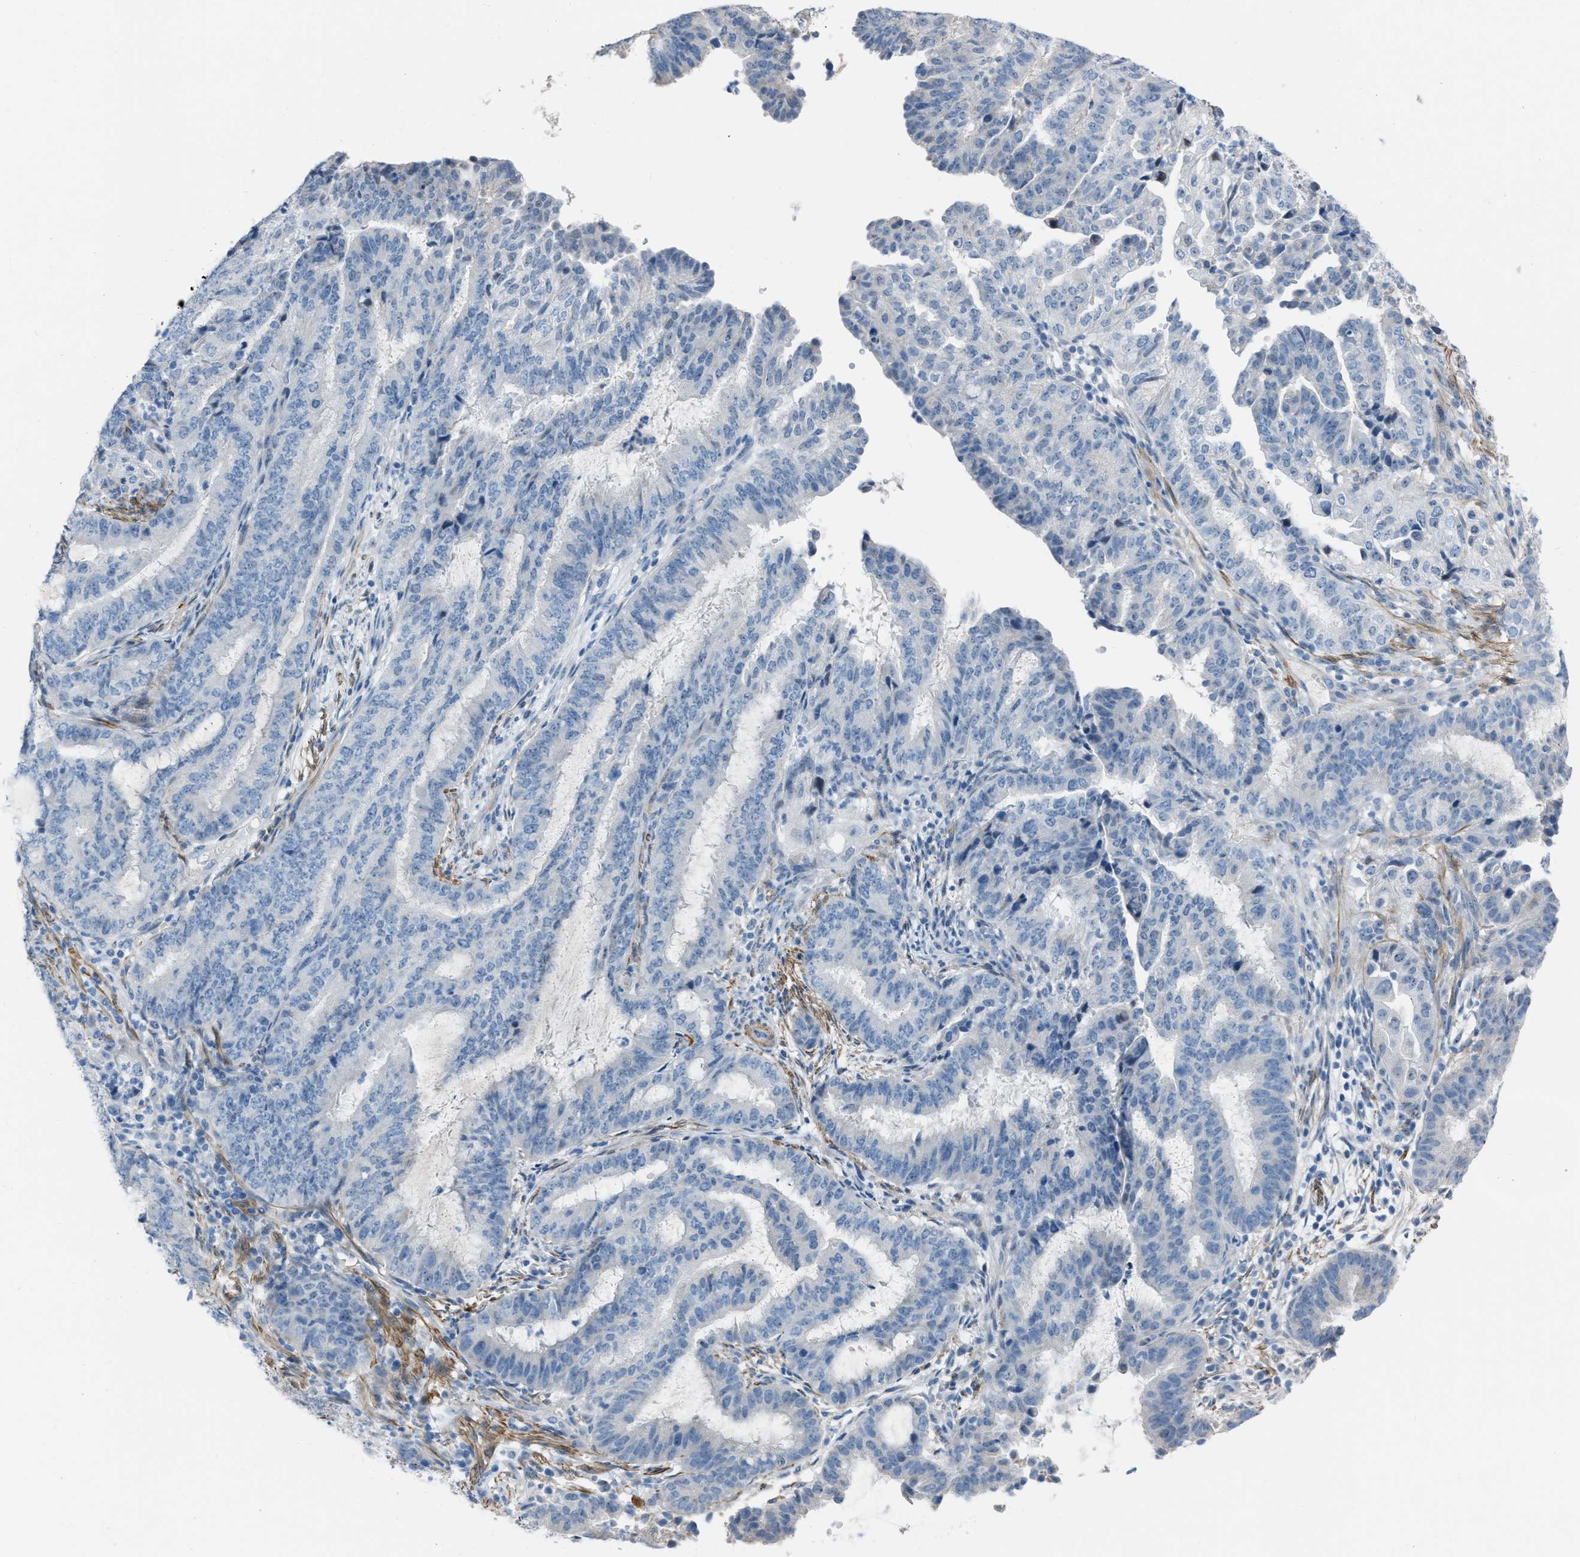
{"staining": {"intensity": "negative", "quantity": "none", "location": "none"}, "tissue": "endometrial cancer", "cell_type": "Tumor cells", "image_type": "cancer", "snomed": [{"axis": "morphology", "description": "Adenocarcinoma, NOS"}, {"axis": "topography", "description": "Endometrium"}], "caption": "Protein analysis of adenocarcinoma (endometrial) demonstrates no significant expression in tumor cells.", "gene": "SPATC1L", "patient": {"sex": "female", "age": 51}}